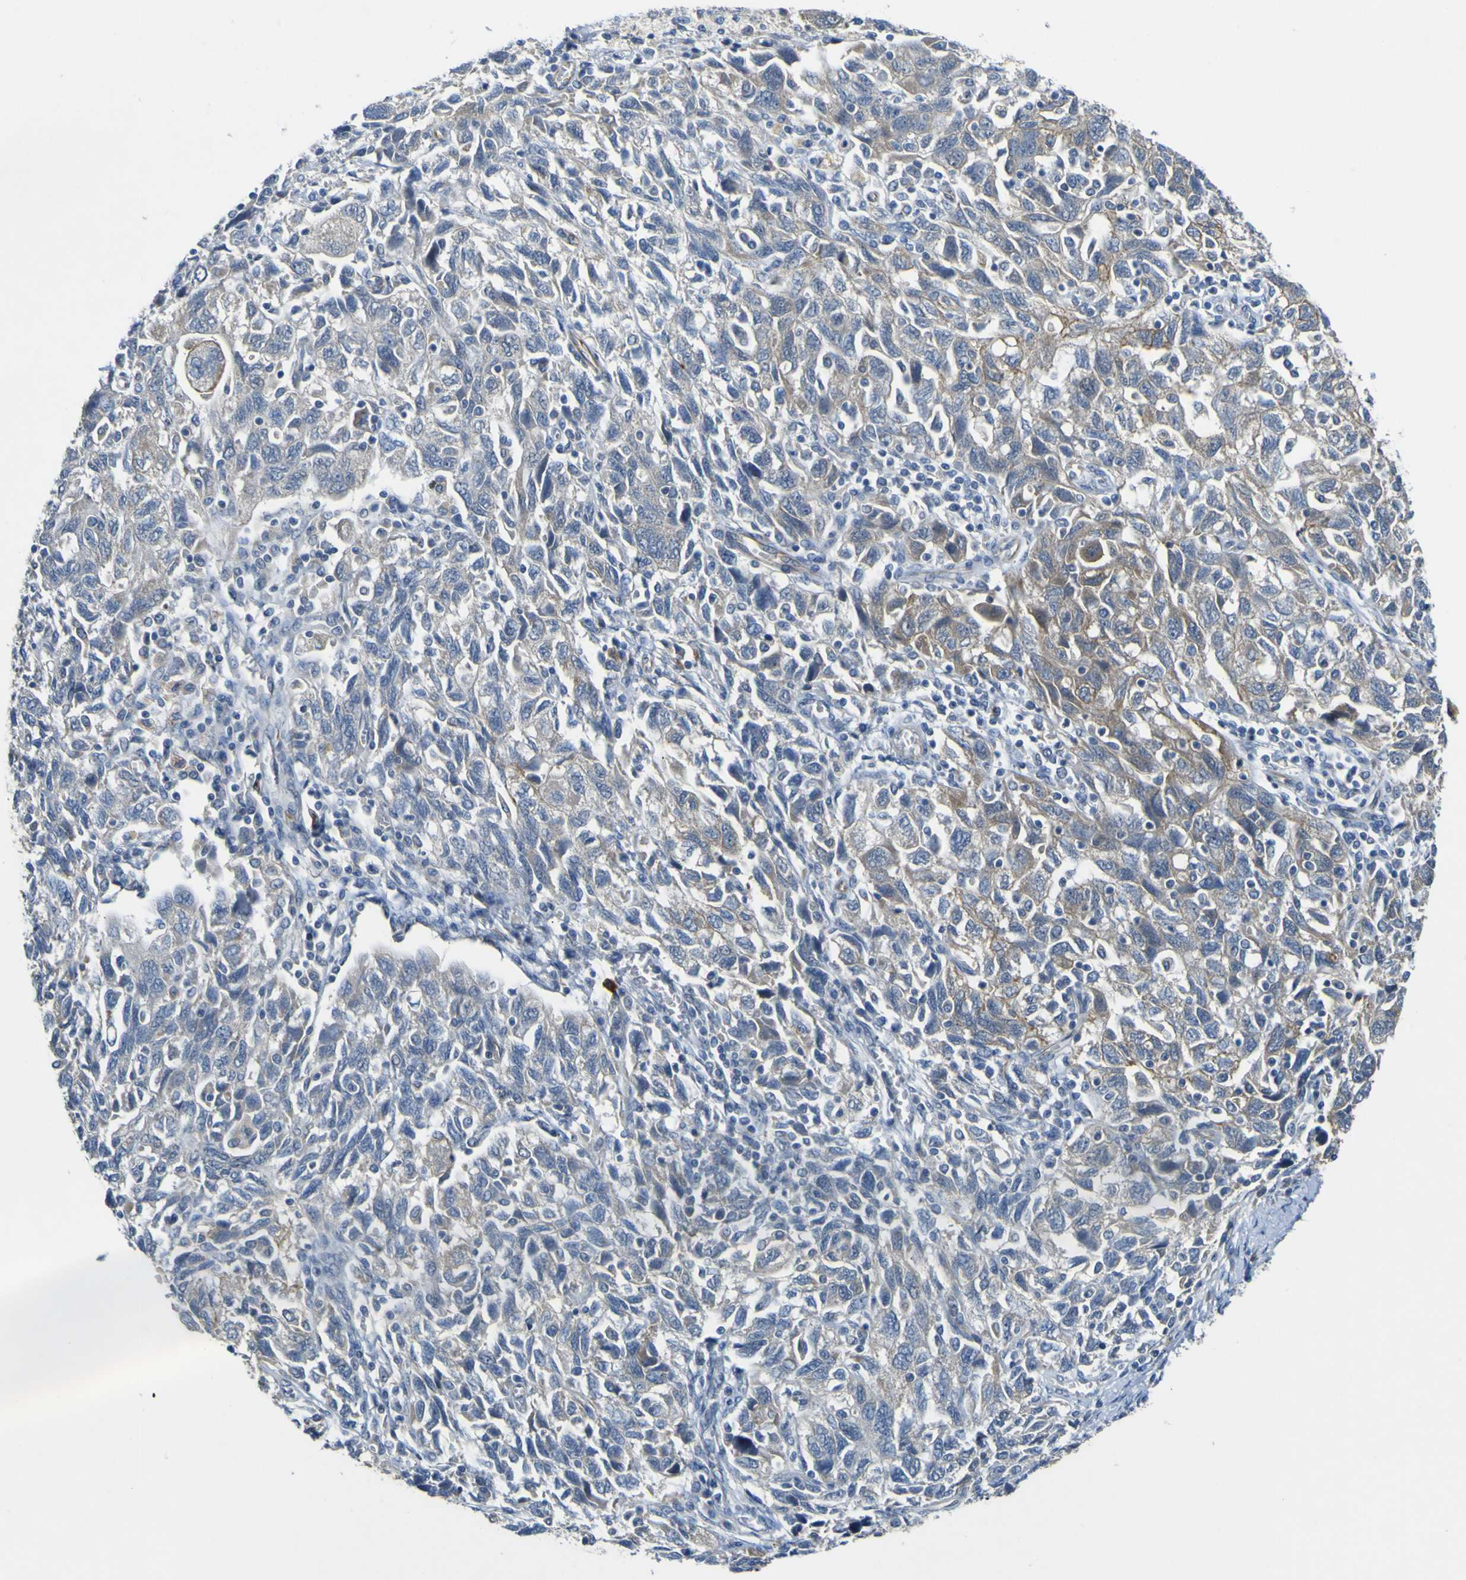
{"staining": {"intensity": "weak", "quantity": "<25%", "location": "cytoplasmic/membranous"}, "tissue": "ovarian cancer", "cell_type": "Tumor cells", "image_type": "cancer", "snomed": [{"axis": "morphology", "description": "Carcinoma, NOS"}, {"axis": "morphology", "description": "Cystadenocarcinoma, serous, NOS"}, {"axis": "topography", "description": "Ovary"}], "caption": "Immunohistochemistry photomicrograph of human ovarian cancer stained for a protein (brown), which displays no positivity in tumor cells. (Brightfield microscopy of DAB IHC at high magnification).", "gene": "LDLR", "patient": {"sex": "female", "age": 69}}